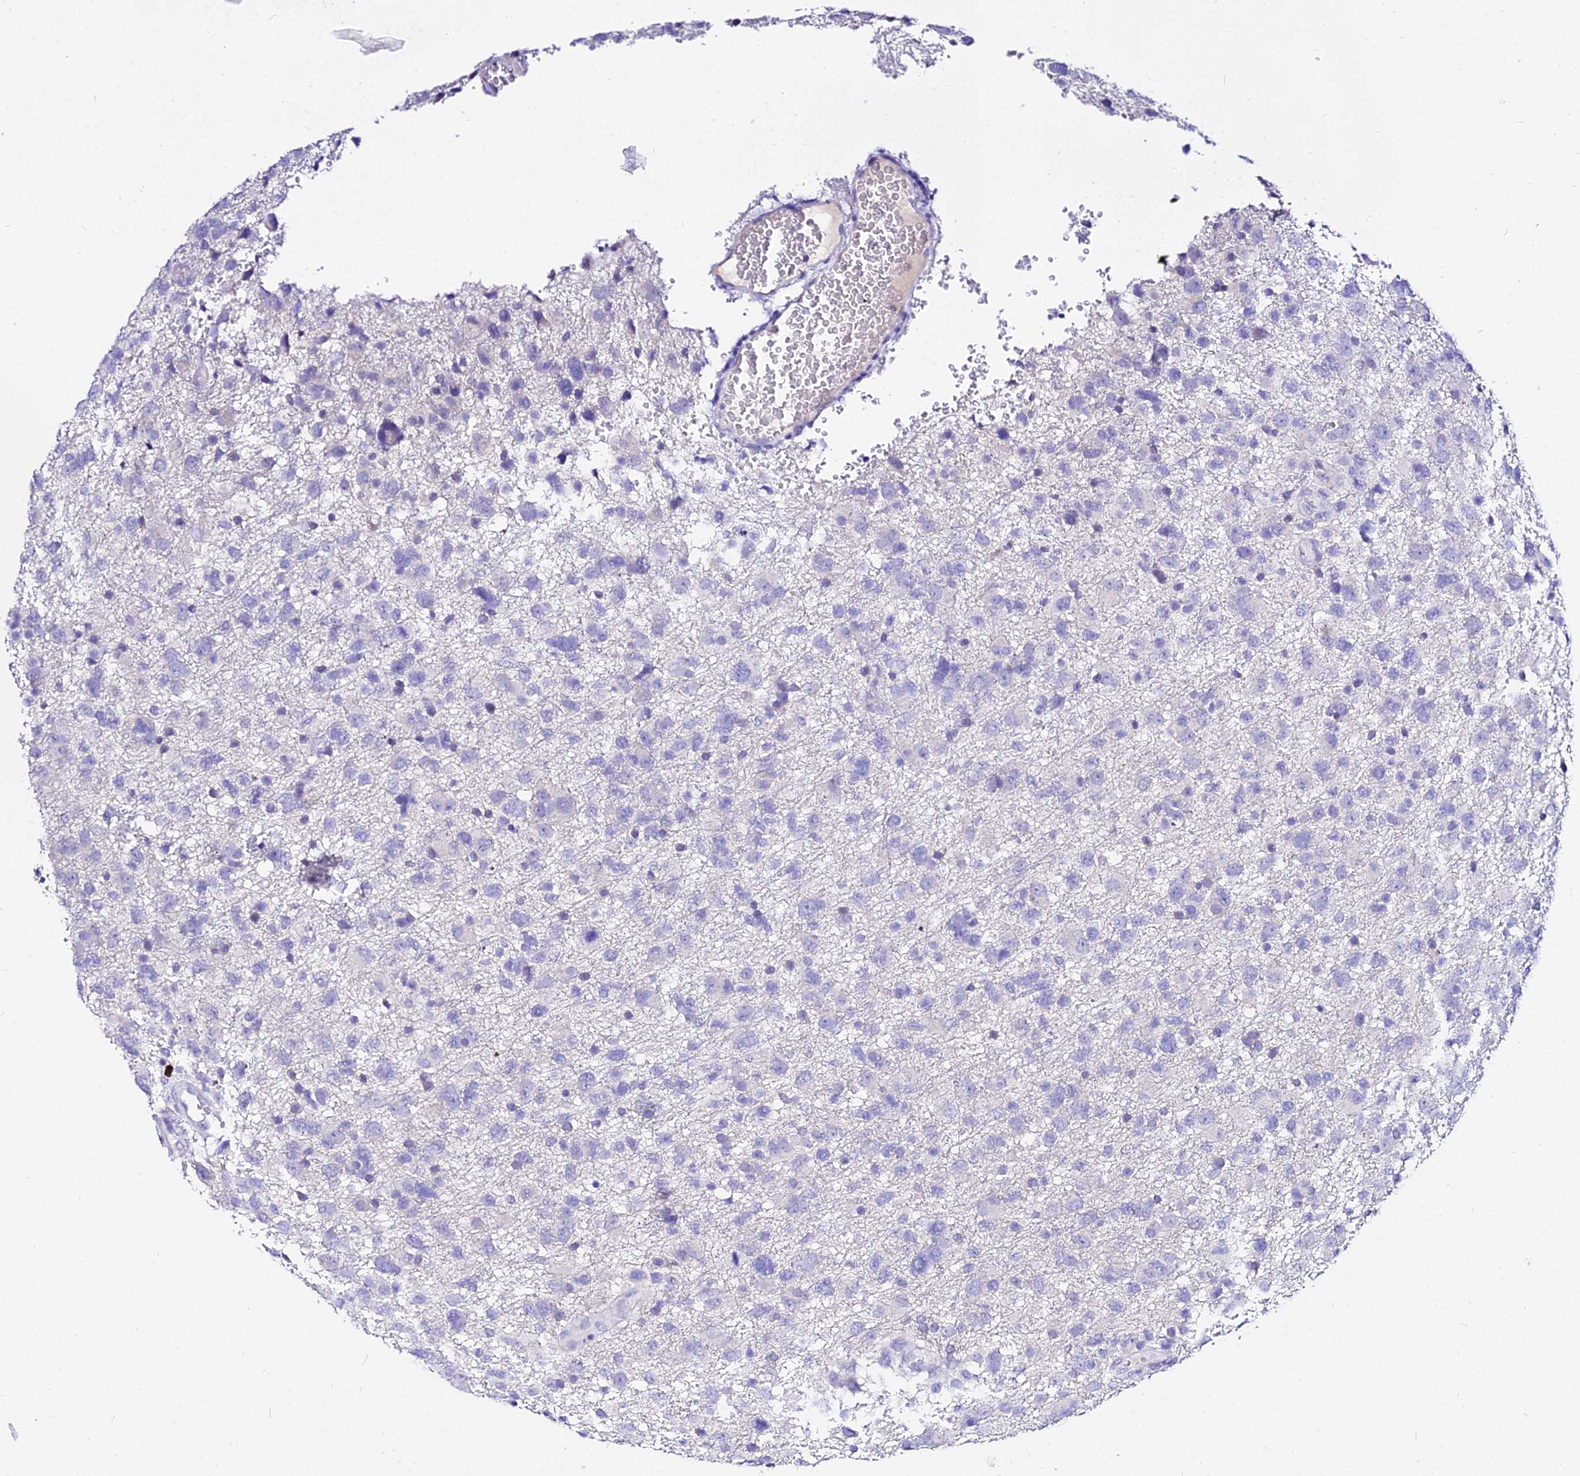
{"staining": {"intensity": "negative", "quantity": "none", "location": "none"}, "tissue": "glioma", "cell_type": "Tumor cells", "image_type": "cancer", "snomed": [{"axis": "morphology", "description": "Glioma, malignant, High grade"}, {"axis": "topography", "description": "Brain"}], "caption": "Human malignant glioma (high-grade) stained for a protein using immunohistochemistry (IHC) displays no expression in tumor cells.", "gene": "DEFB106A", "patient": {"sex": "male", "age": 61}}